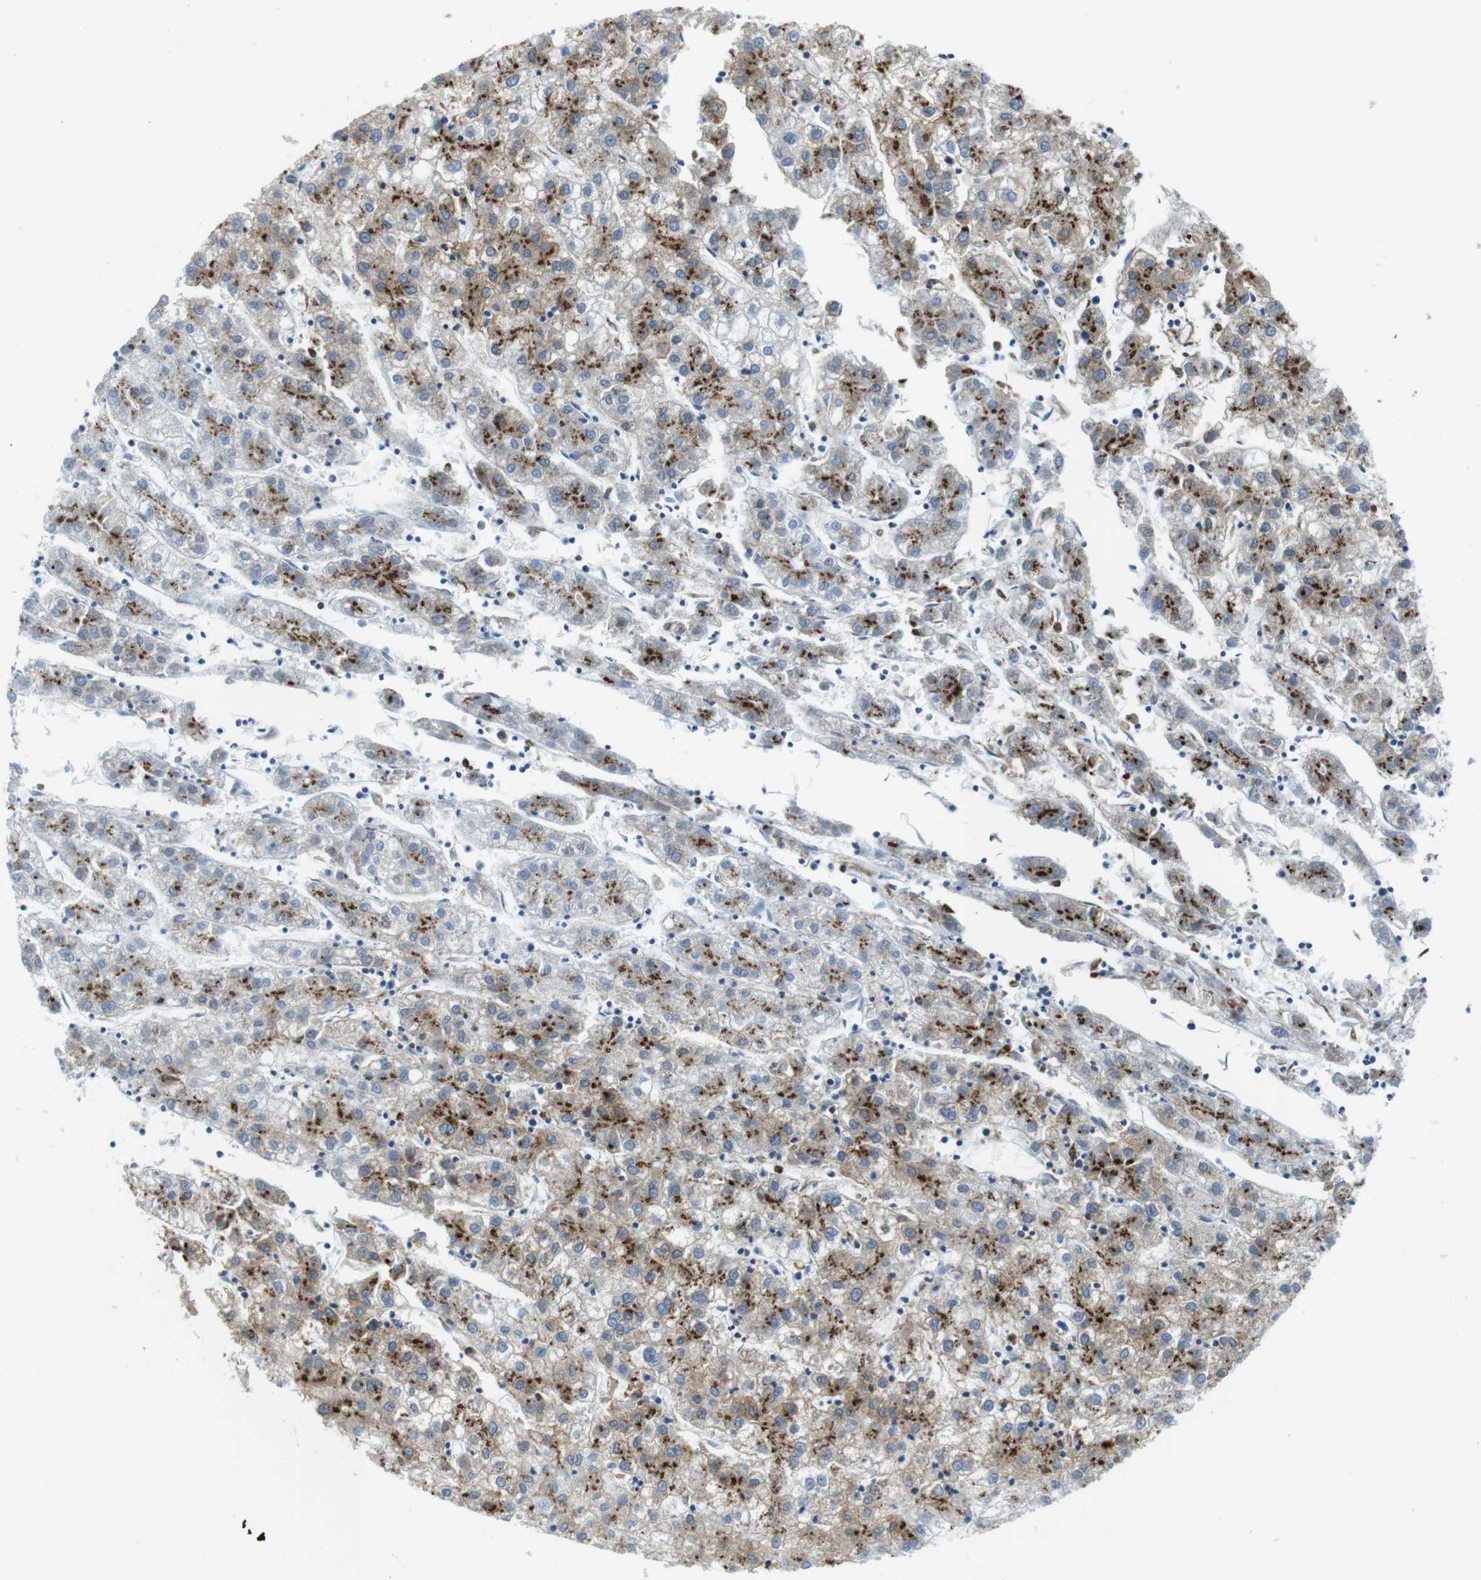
{"staining": {"intensity": "moderate", "quantity": "25%-75%", "location": "cytoplasmic/membranous"}, "tissue": "liver cancer", "cell_type": "Tumor cells", "image_type": "cancer", "snomed": [{"axis": "morphology", "description": "Carcinoma, Hepatocellular, NOS"}, {"axis": "topography", "description": "Liver"}], "caption": "Hepatocellular carcinoma (liver) stained for a protein (brown) exhibits moderate cytoplasmic/membranous positive staining in about 25%-75% of tumor cells.", "gene": "CIITA", "patient": {"sex": "male", "age": 72}}